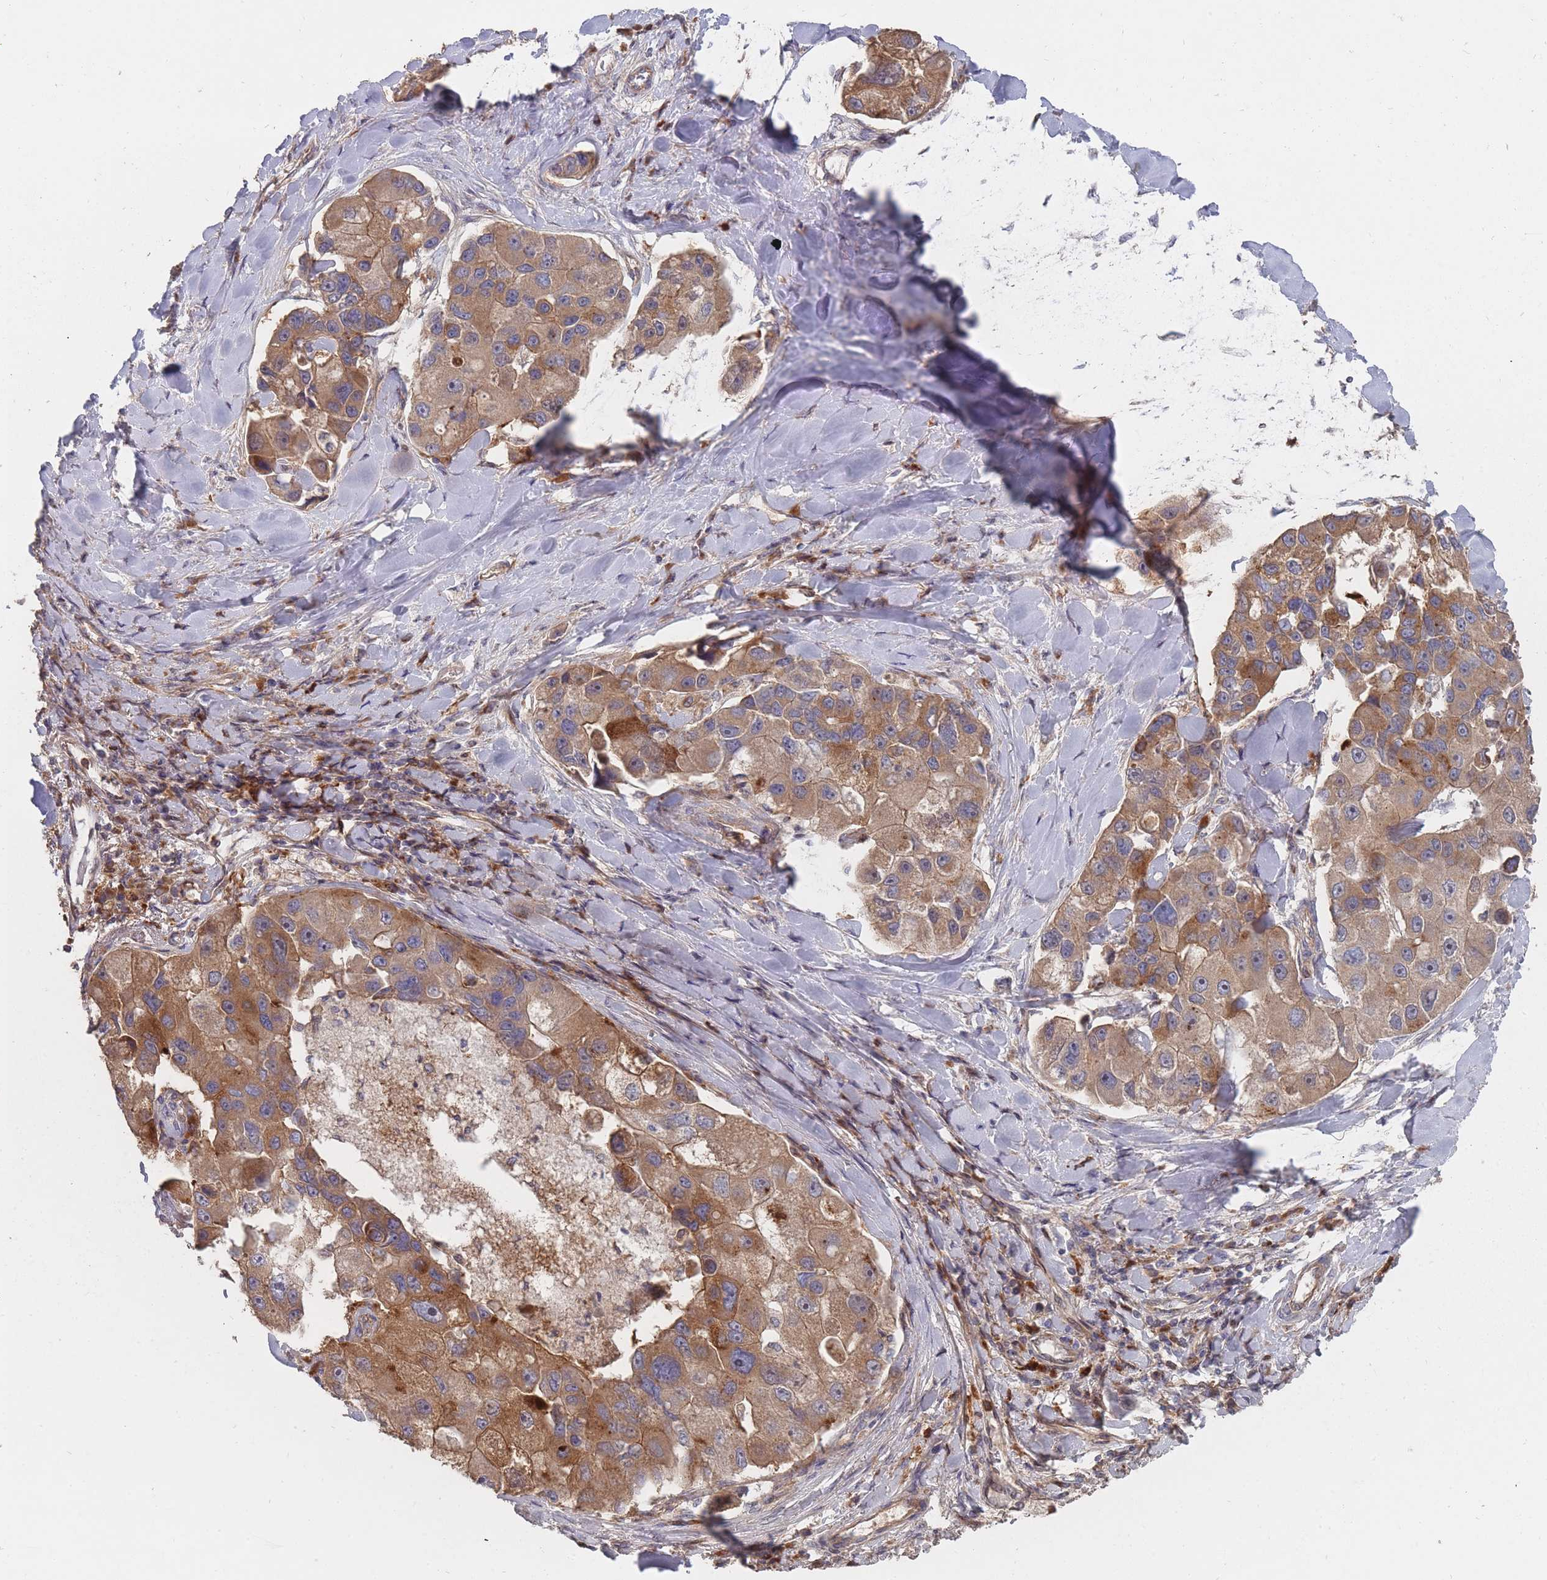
{"staining": {"intensity": "moderate", "quantity": ">75%", "location": "cytoplasmic/membranous"}, "tissue": "lung cancer", "cell_type": "Tumor cells", "image_type": "cancer", "snomed": [{"axis": "morphology", "description": "Adenocarcinoma, NOS"}, {"axis": "topography", "description": "Lung"}], "caption": "A photomicrograph showing moderate cytoplasmic/membranous expression in approximately >75% of tumor cells in lung adenocarcinoma, as visualized by brown immunohistochemical staining.", "gene": "THSD7B", "patient": {"sex": "female", "age": 54}}